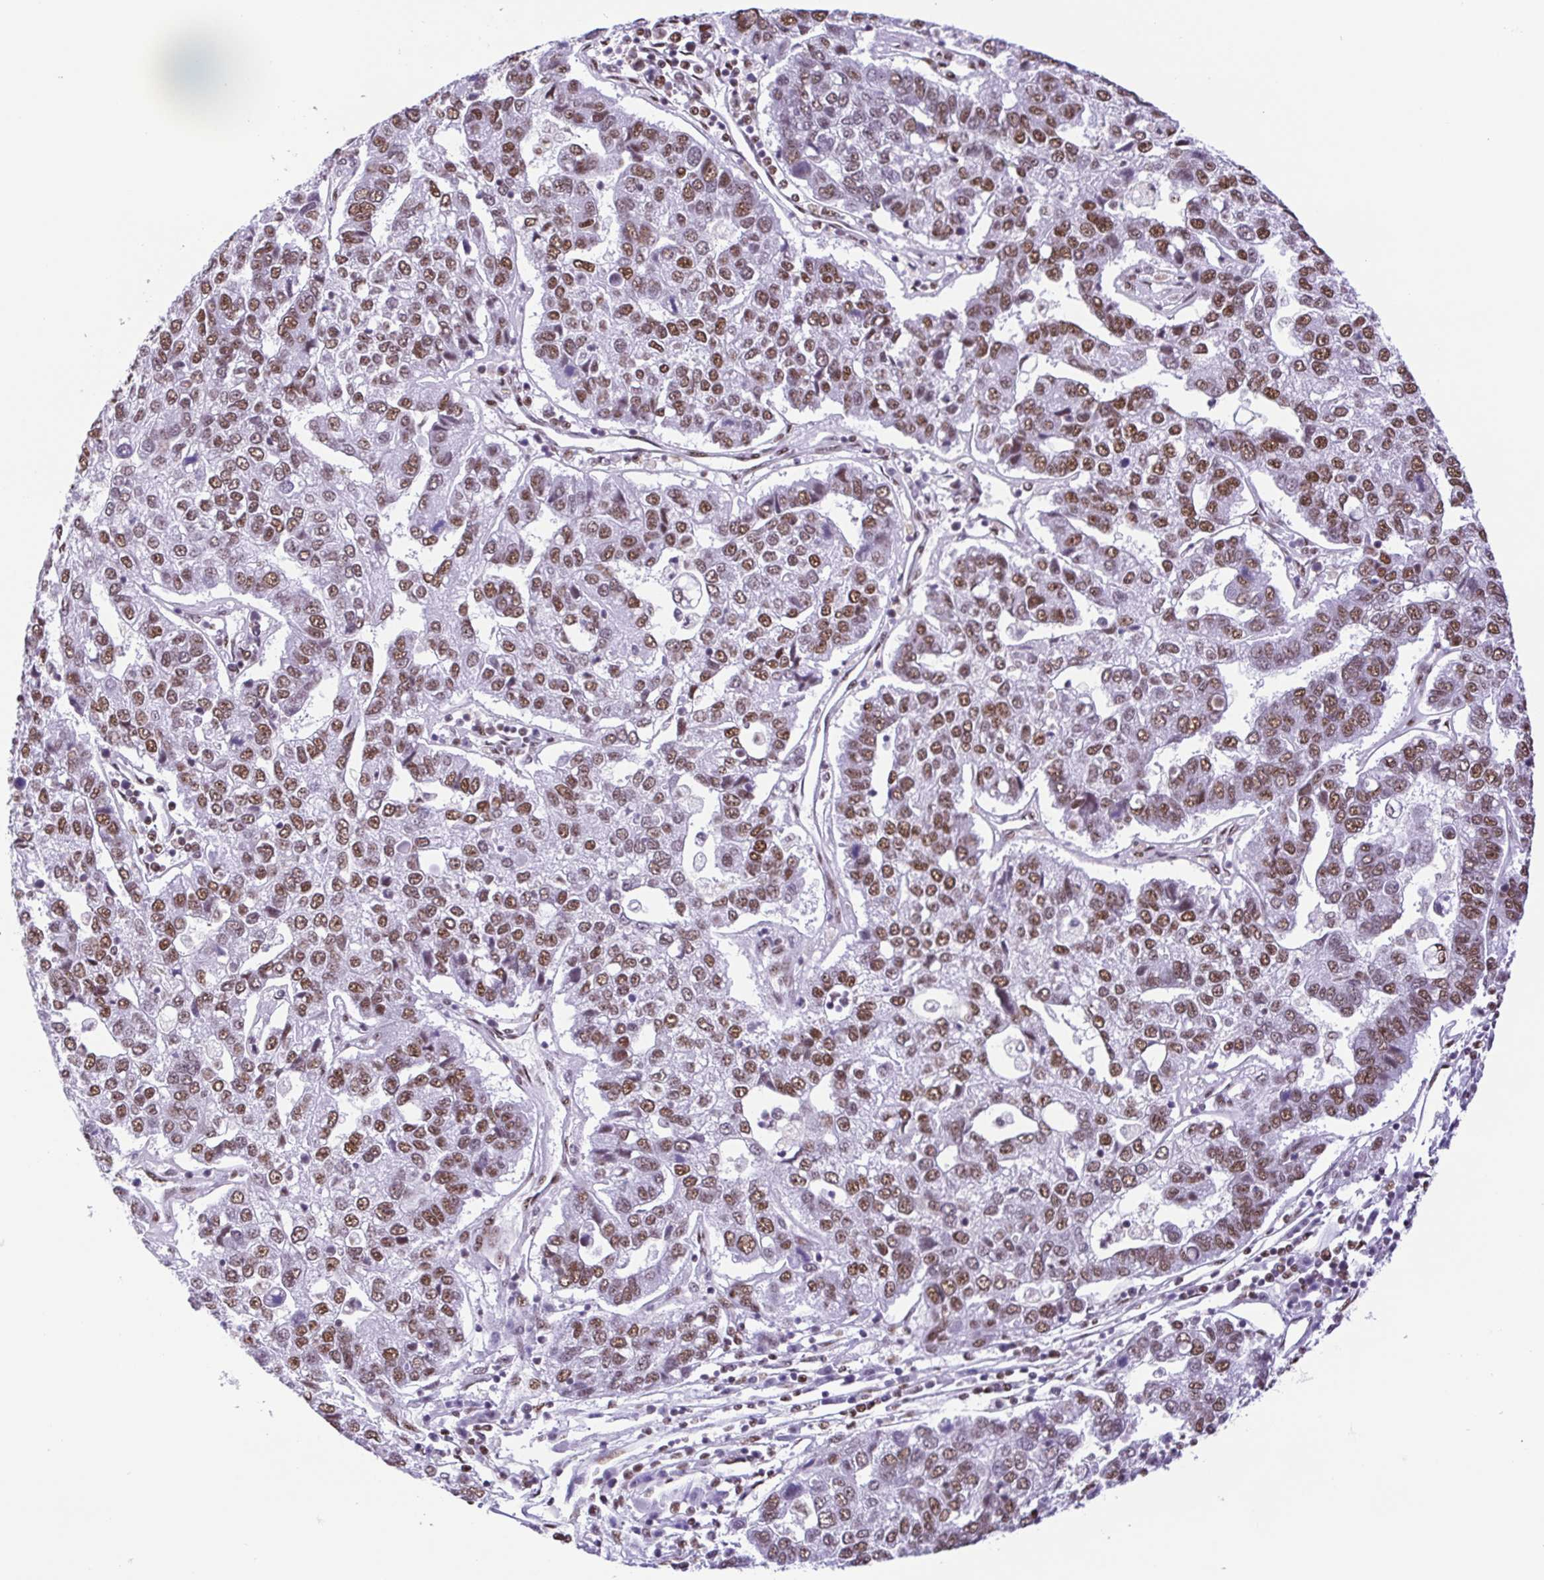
{"staining": {"intensity": "moderate", "quantity": ">75%", "location": "nuclear"}, "tissue": "pancreatic cancer", "cell_type": "Tumor cells", "image_type": "cancer", "snomed": [{"axis": "morphology", "description": "Adenocarcinoma, NOS"}, {"axis": "topography", "description": "Pancreas"}], "caption": "A histopathology image showing moderate nuclear positivity in about >75% of tumor cells in adenocarcinoma (pancreatic), as visualized by brown immunohistochemical staining.", "gene": "TRIM28", "patient": {"sex": "female", "age": 61}}